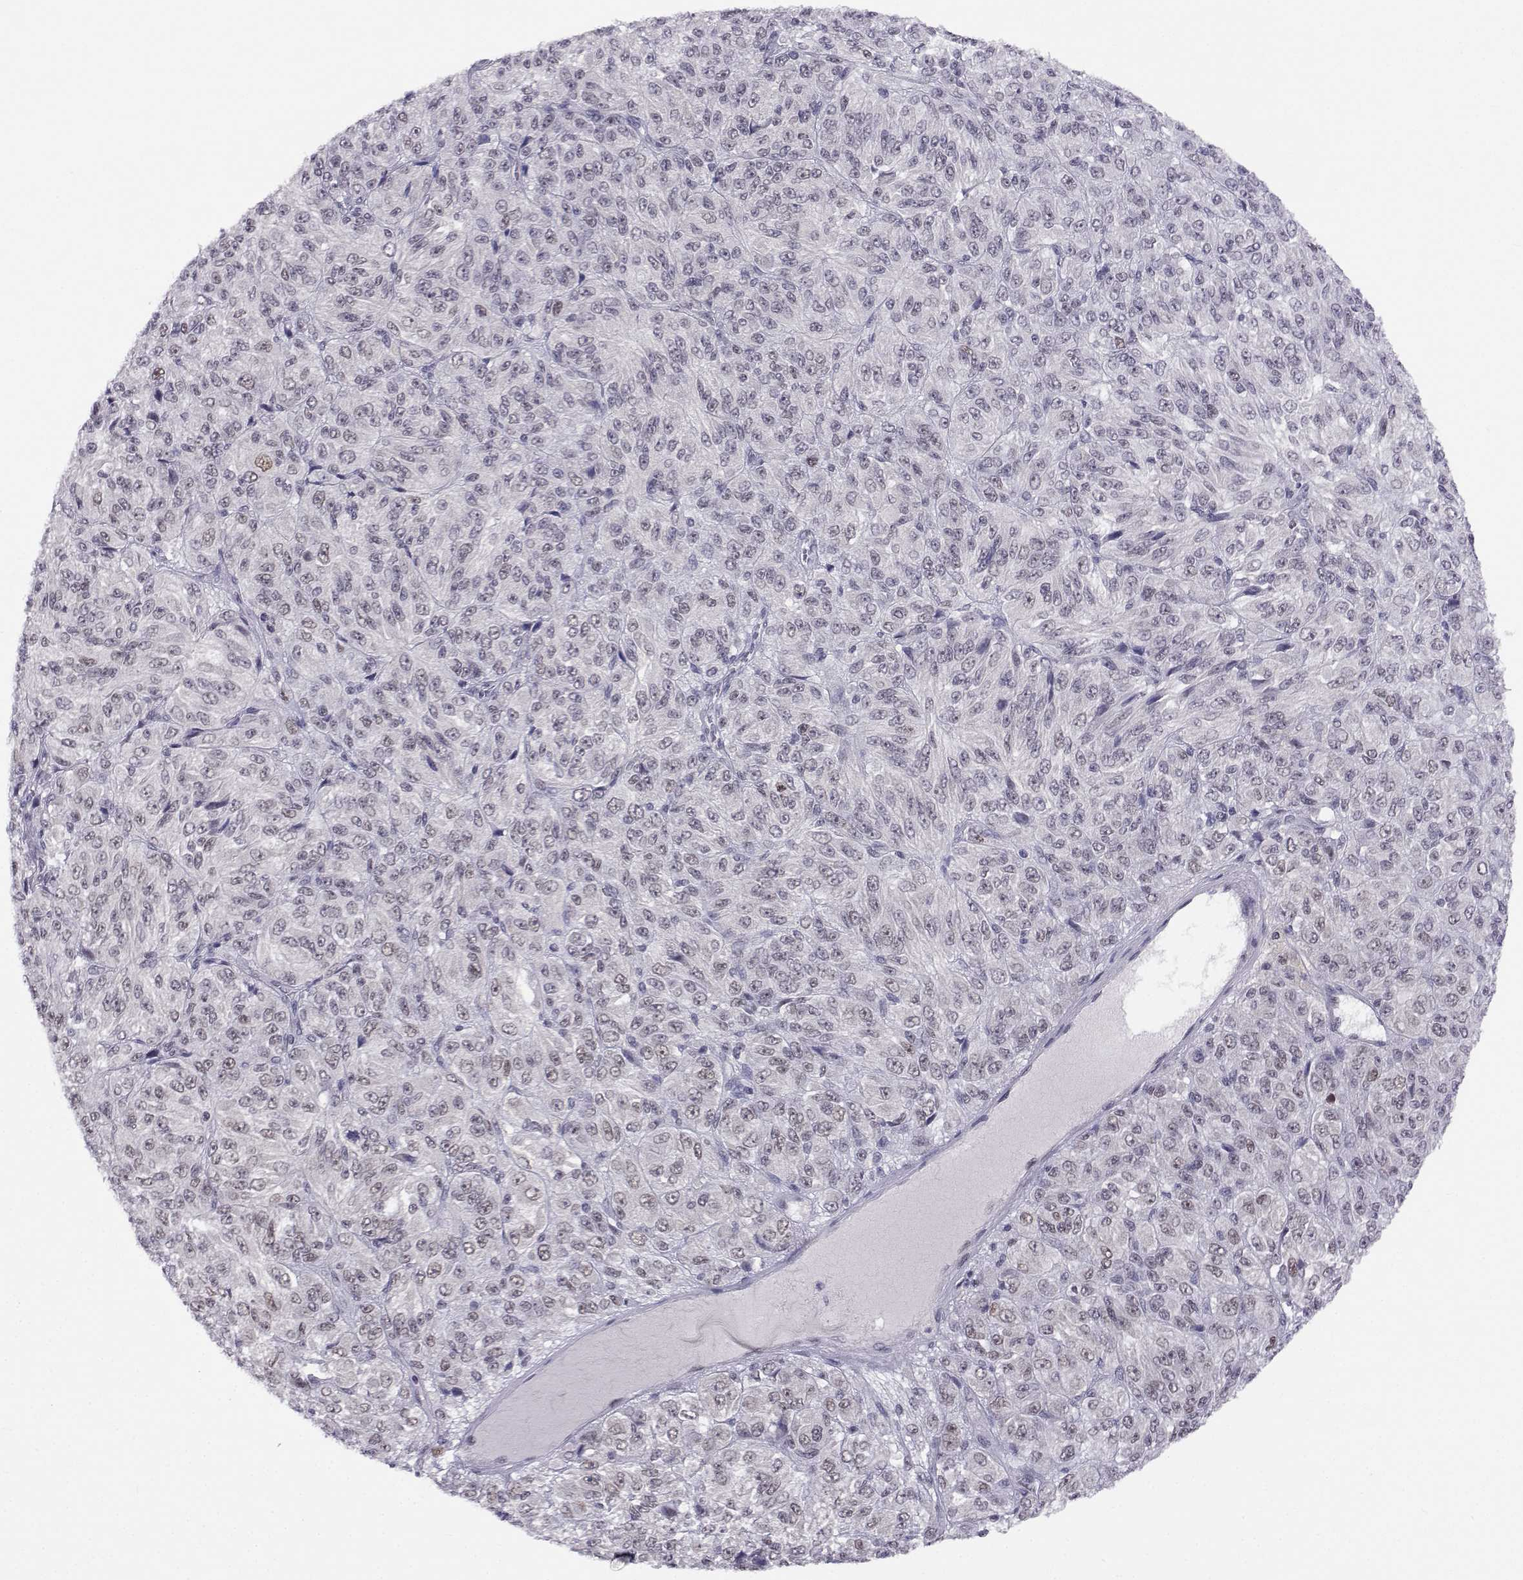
{"staining": {"intensity": "negative", "quantity": "none", "location": "none"}, "tissue": "melanoma", "cell_type": "Tumor cells", "image_type": "cancer", "snomed": [{"axis": "morphology", "description": "Malignant melanoma, Metastatic site"}, {"axis": "topography", "description": "Brain"}], "caption": "High power microscopy image of an immunohistochemistry image of malignant melanoma (metastatic site), revealing no significant positivity in tumor cells.", "gene": "MED26", "patient": {"sex": "female", "age": 56}}